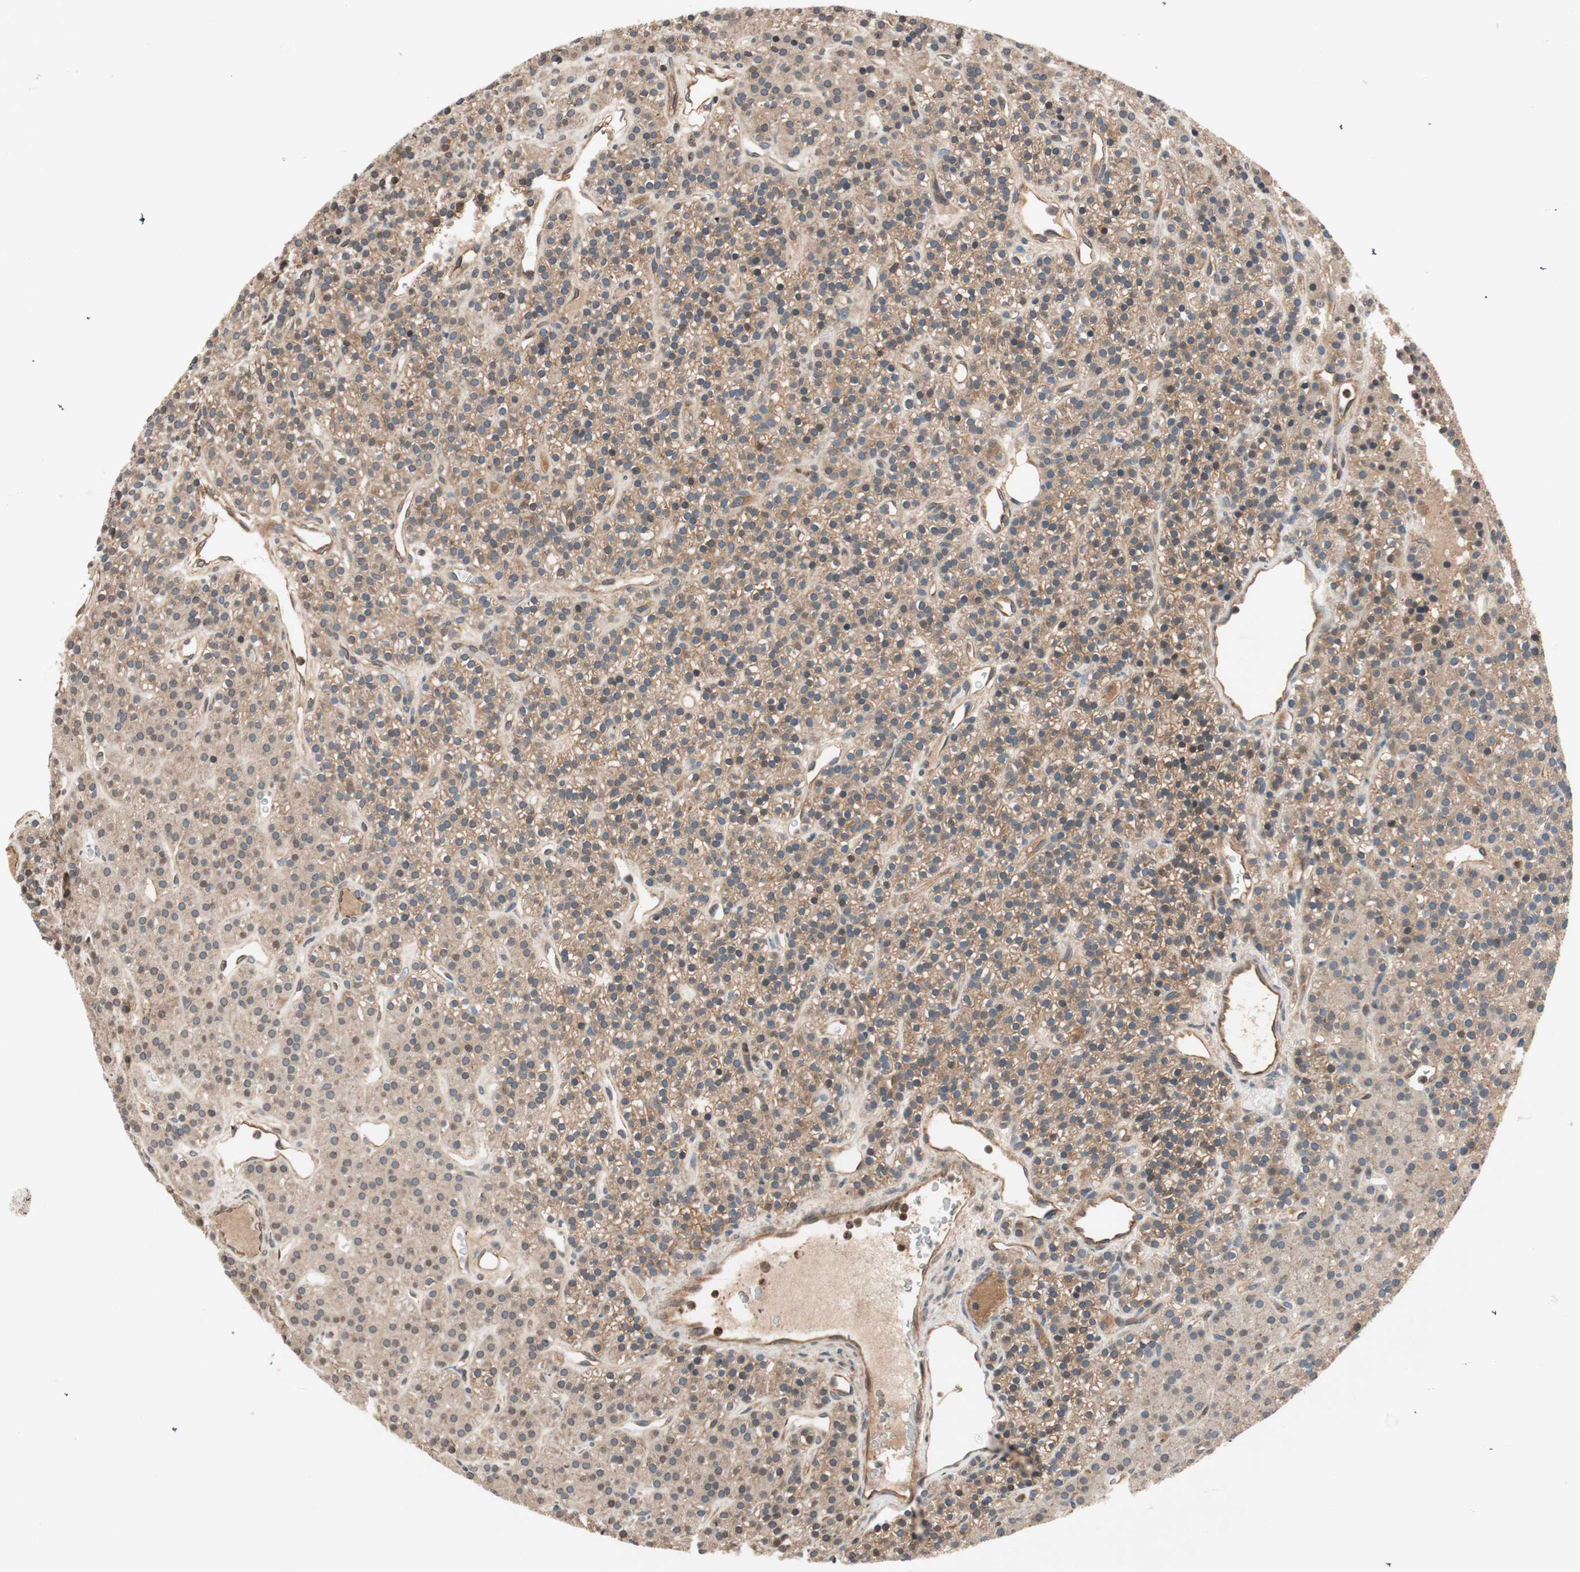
{"staining": {"intensity": "moderate", "quantity": ">75%", "location": "cytoplasmic/membranous"}, "tissue": "parathyroid gland", "cell_type": "Glandular cells", "image_type": "normal", "snomed": [{"axis": "morphology", "description": "Normal tissue, NOS"}, {"axis": "morphology", "description": "Hyperplasia, NOS"}, {"axis": "topography", "description": "Parathyroid gland"}], "caption": "A brown stain shows moderate cytoplasmic/membranous staining of a protein in glandular cells of unremarkable parathyroid gland. (Brightfield microscopy of DAB IHC at high magnification).", "gene": "GCLM", "patient": {"sex": "male", "age": 44}}